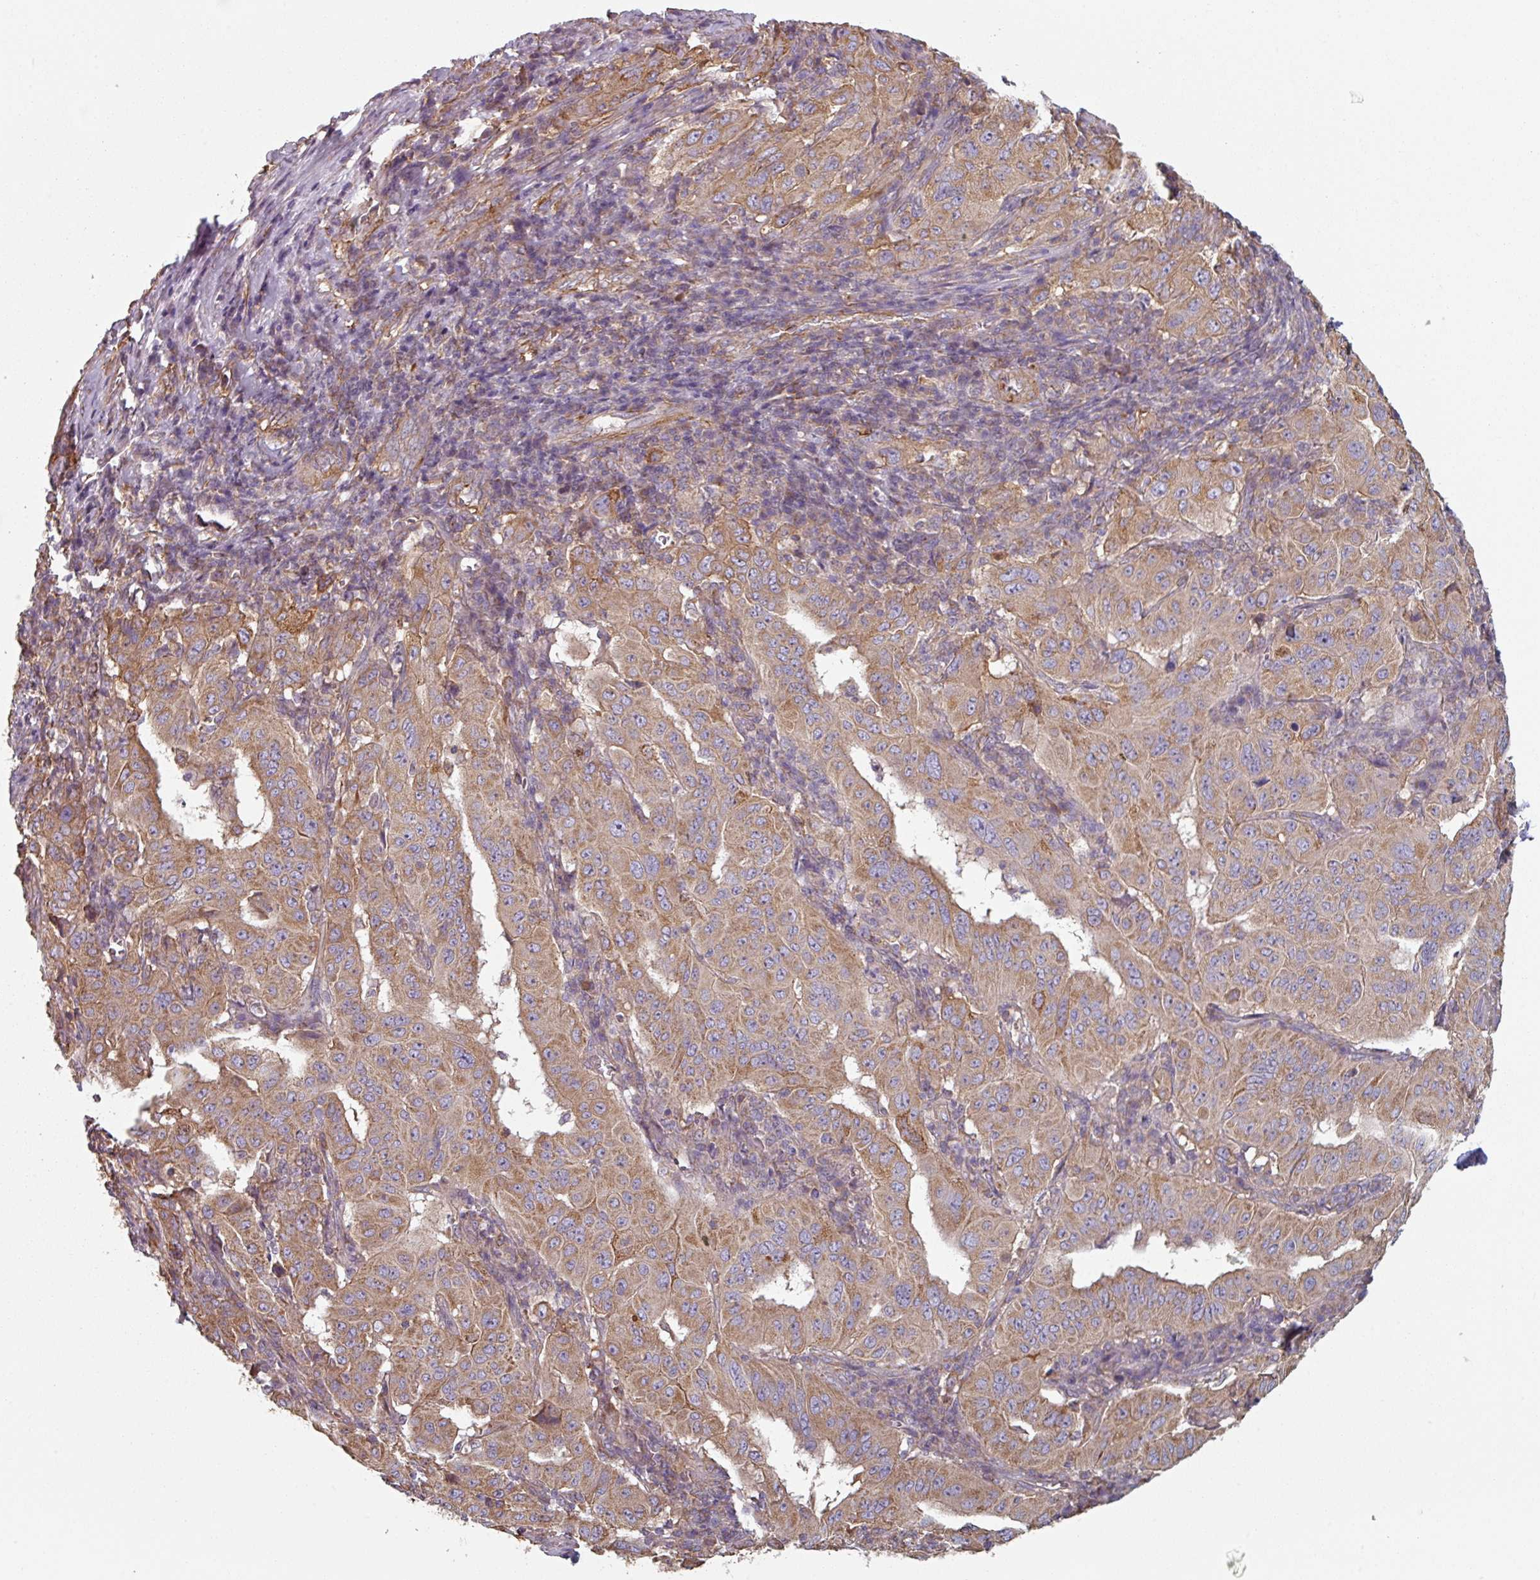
{"staining": {"intensity": "moderate", "quantity": ">75%", "location": "cytoplasmic/membranous"}, "tissue": "pancreatic cancer", "cell_type": "Tumor cells", "image_type": "cancer", "snomed": [{"axis": "morphology", "description": "Adenocarcinoma, NOS"}, {"axis": "topography", "description": "Pancreas"}], "caption": "DAB immunohistochemical staining of pancreatic cancer reveals moderate cytoplasmic/membranous protein positivity in approximately >75% of tumor cells.", "gene": "GSTA4", "patient": {"sex": "male", "age": 63}}